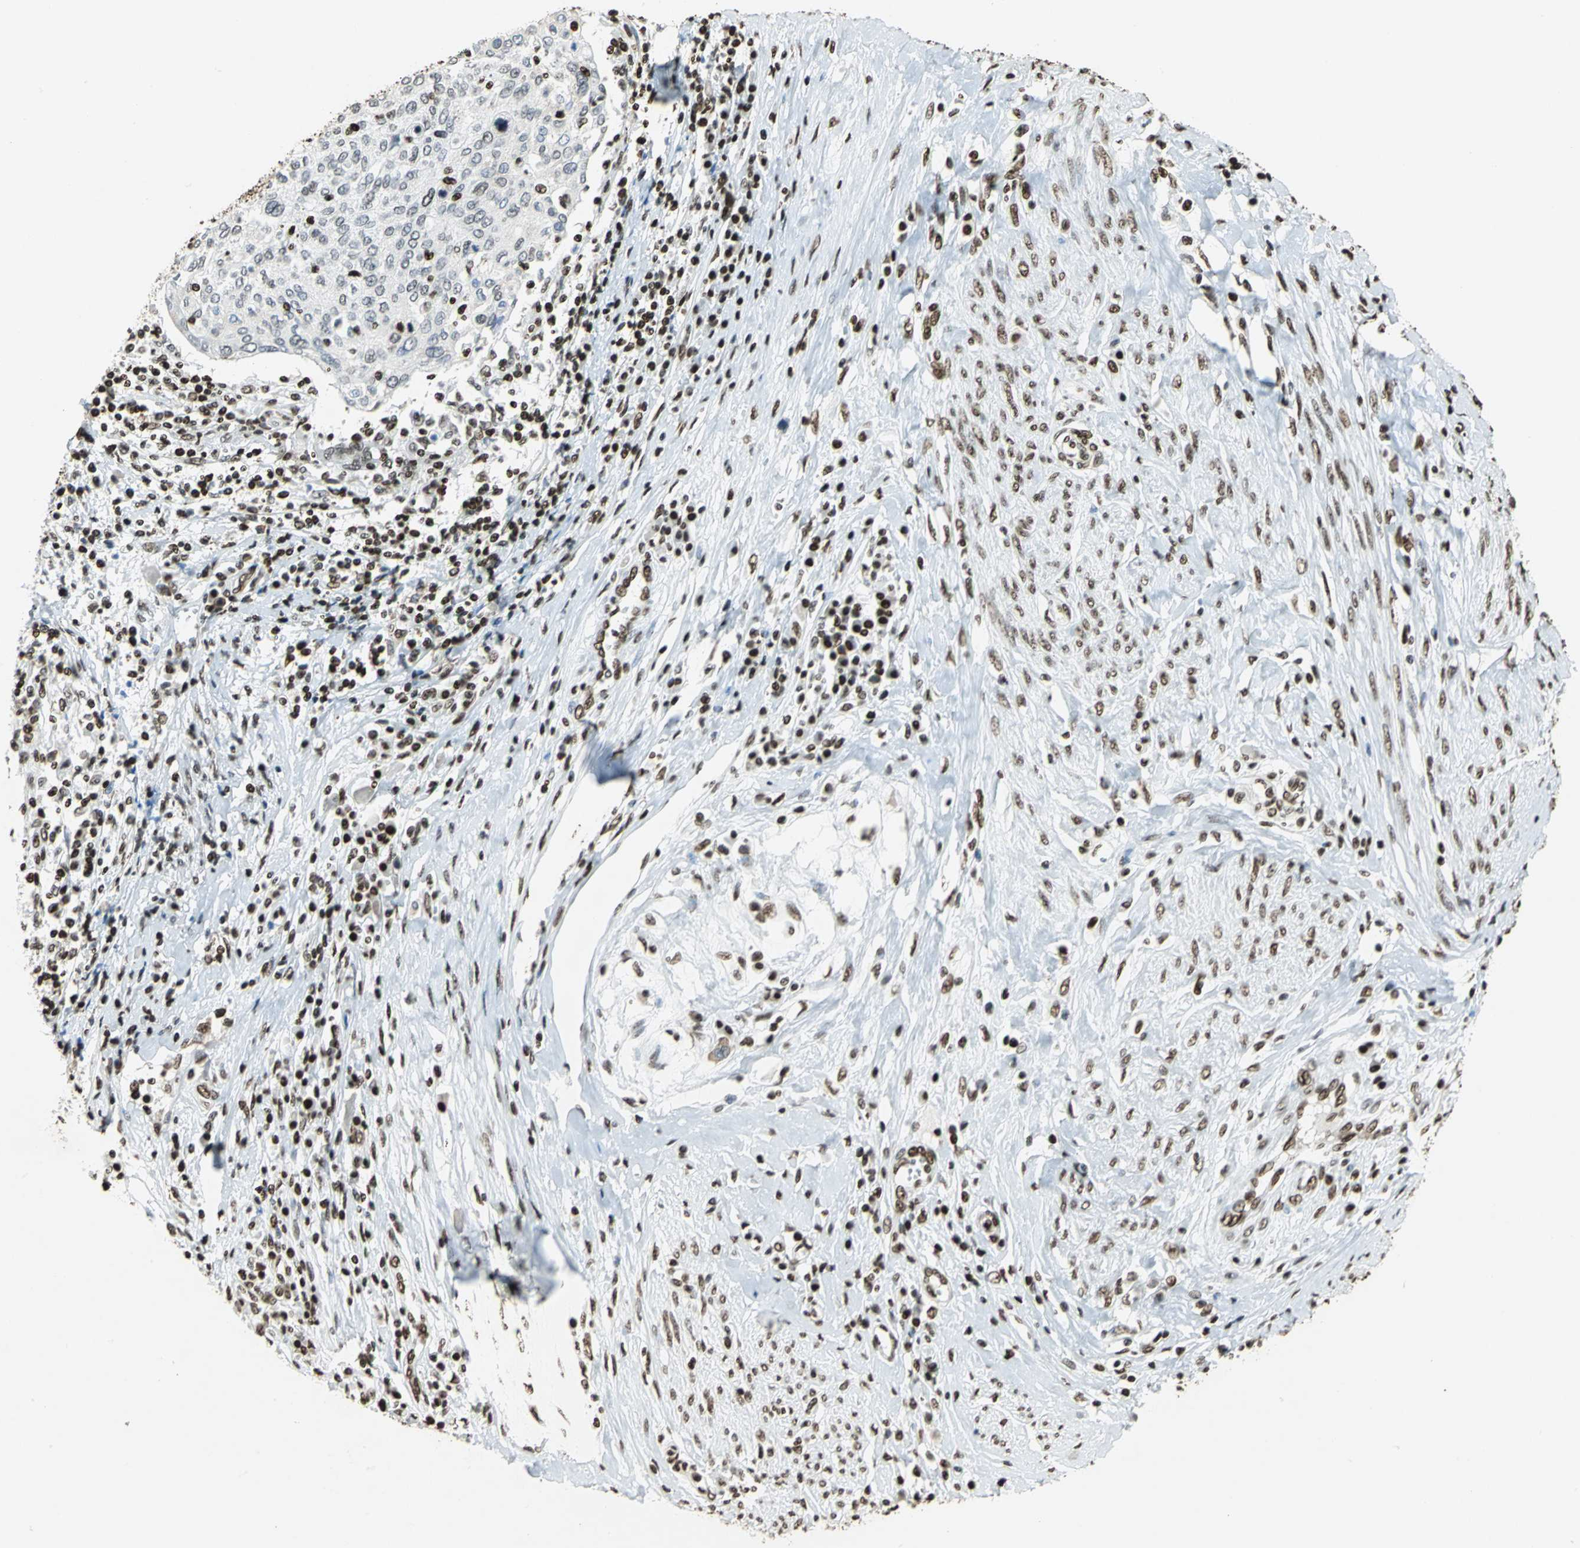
{"staining": {"intensity": "weak", "quantity": ">75%", "location": "nuclear"}, "tissue": "cervical cancer", "cell_type": "Tumor cells", "image_type": "cancer", "snomed": [{"axis": "morphology", "description": "Squamous cell carcinoma, NOS"}, {"axis": "topography", "description": "Cervix"}], "caption": "The immunohistochemical stain highlights weak nuclear staining in tumor cells of squamous cell carcinoma (cervical) tissue.", "gene": "HMGB1", "patient": {"sex": "female", "age": 40}}